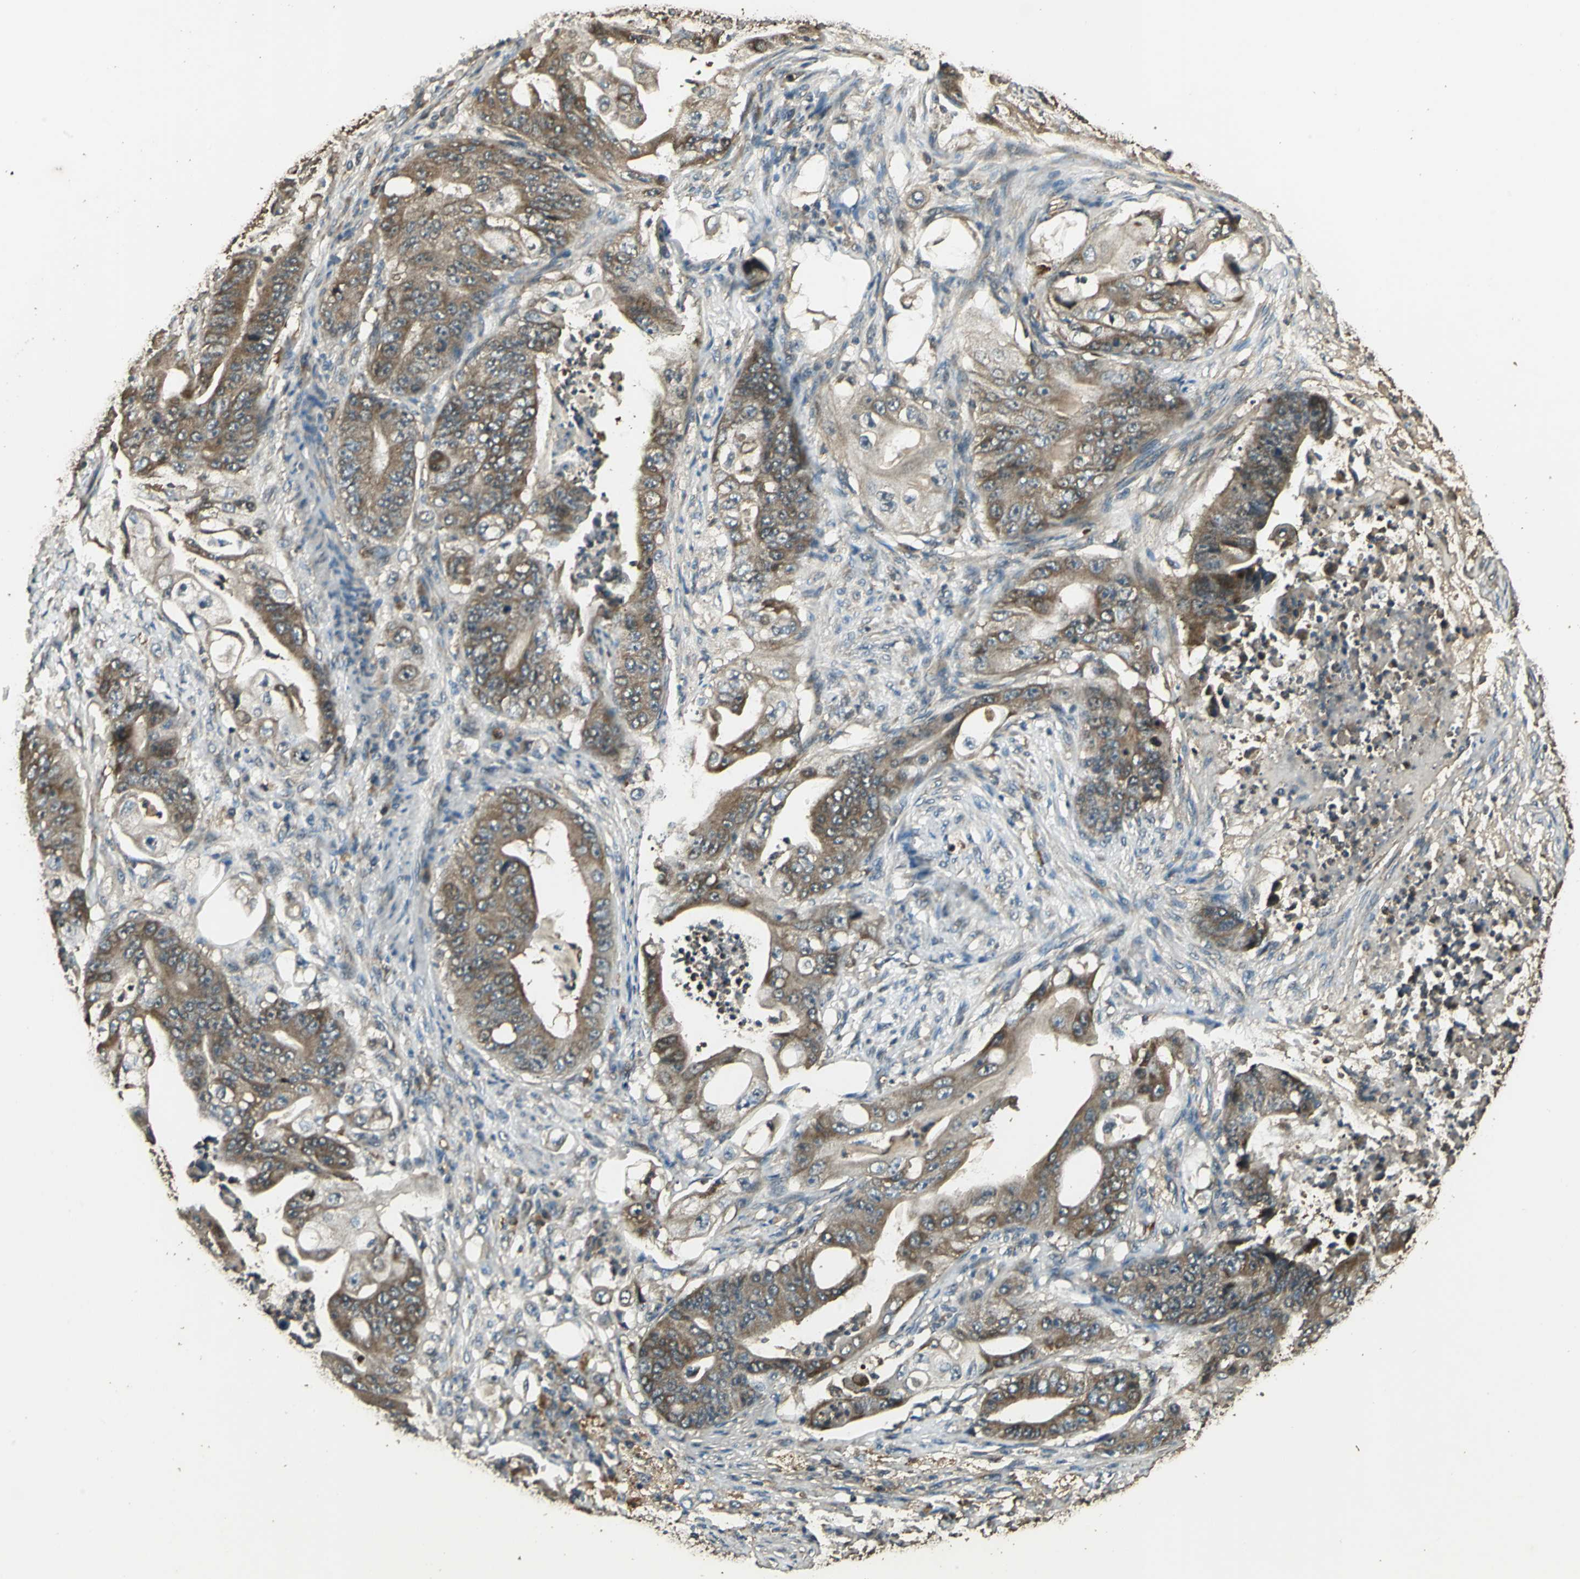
{"staining": {"intensity": "moderate", "quantity": ">75%", "location": "cytoplasmic/membranous"}, "tissue": "stomach cancer", "cell_type": "Tumor cells", "image_type": "cancer", "snomed": [{"axis": "morphology", "description": "Adenocarcinoma, NOS"}, {"axis": "topography", "description": "Stomach"}], "caption": "This is an image of immunohistochemistry (IHC) staining of stomach cancer (adenocarcinoma), which shows moderate positivity in the cytoplasmic/membranous of tumor cells.", "gene": "TMPRSS4", "patient": {"sex": "female", "age": 73}}